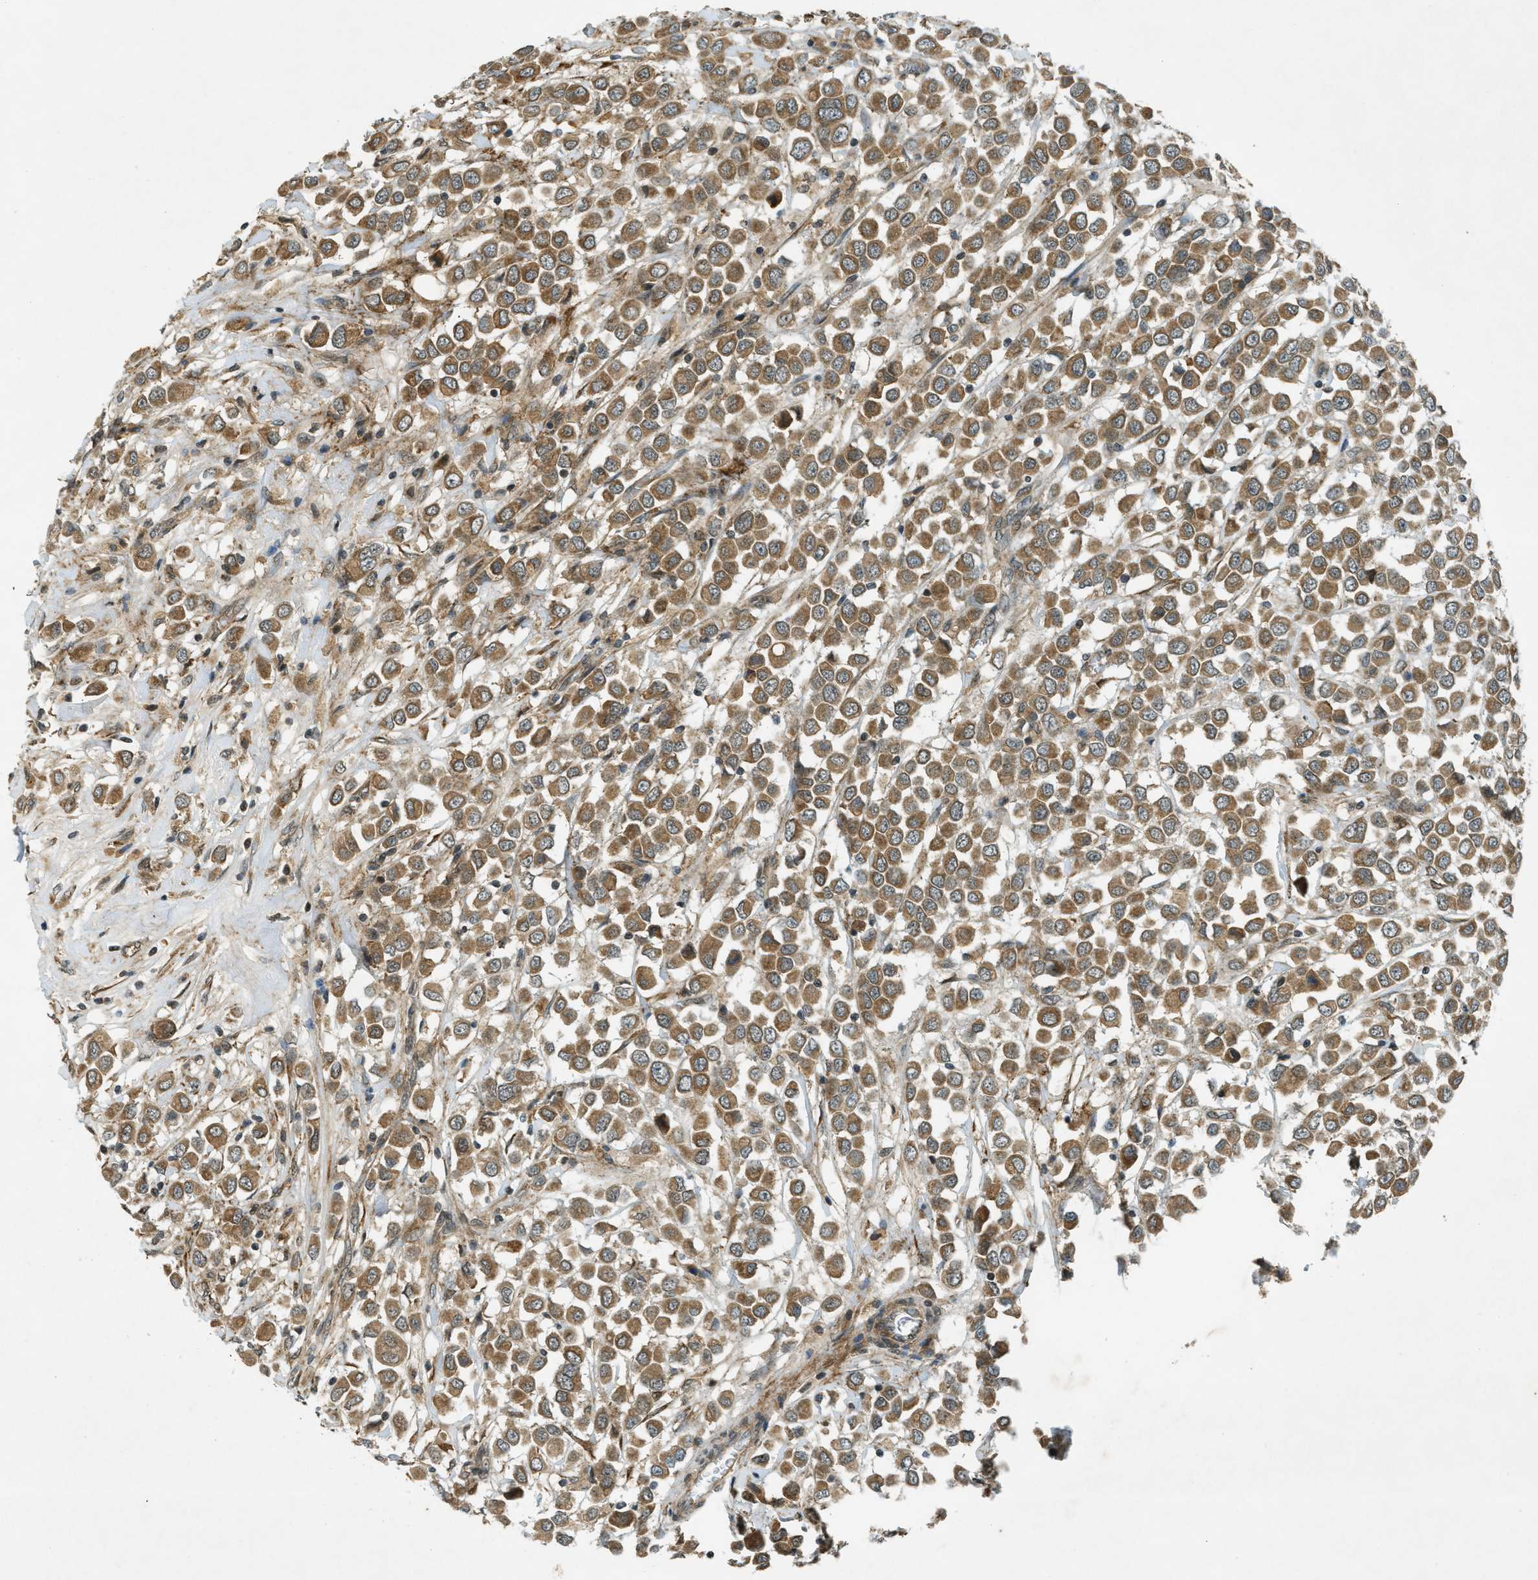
{"staining": {"intensity": "moderate", "quantity": ">75%", "location": "cytoplasmic/membranous"}, "tissue": "breast cancer", "cell_type": "Tumor cells", "image_type": "cancer", "snomed": [{"axis": "morphology", "description": "Duct carcinoma"}, {"axis": "topography", "description": "Breast"}], "caption": "DAB immunohistochemical staining of human breast cancer shows moderate cytoplasmic/membranous protein staining in approximately >75% of tumor cells. (DAB (3,3'-diaminobenzidine) IHC, brown staining for protein, blue staining for nuclei).", "gene": "EIF2AK3", "patient": {"sex": "female", "age": 61}}